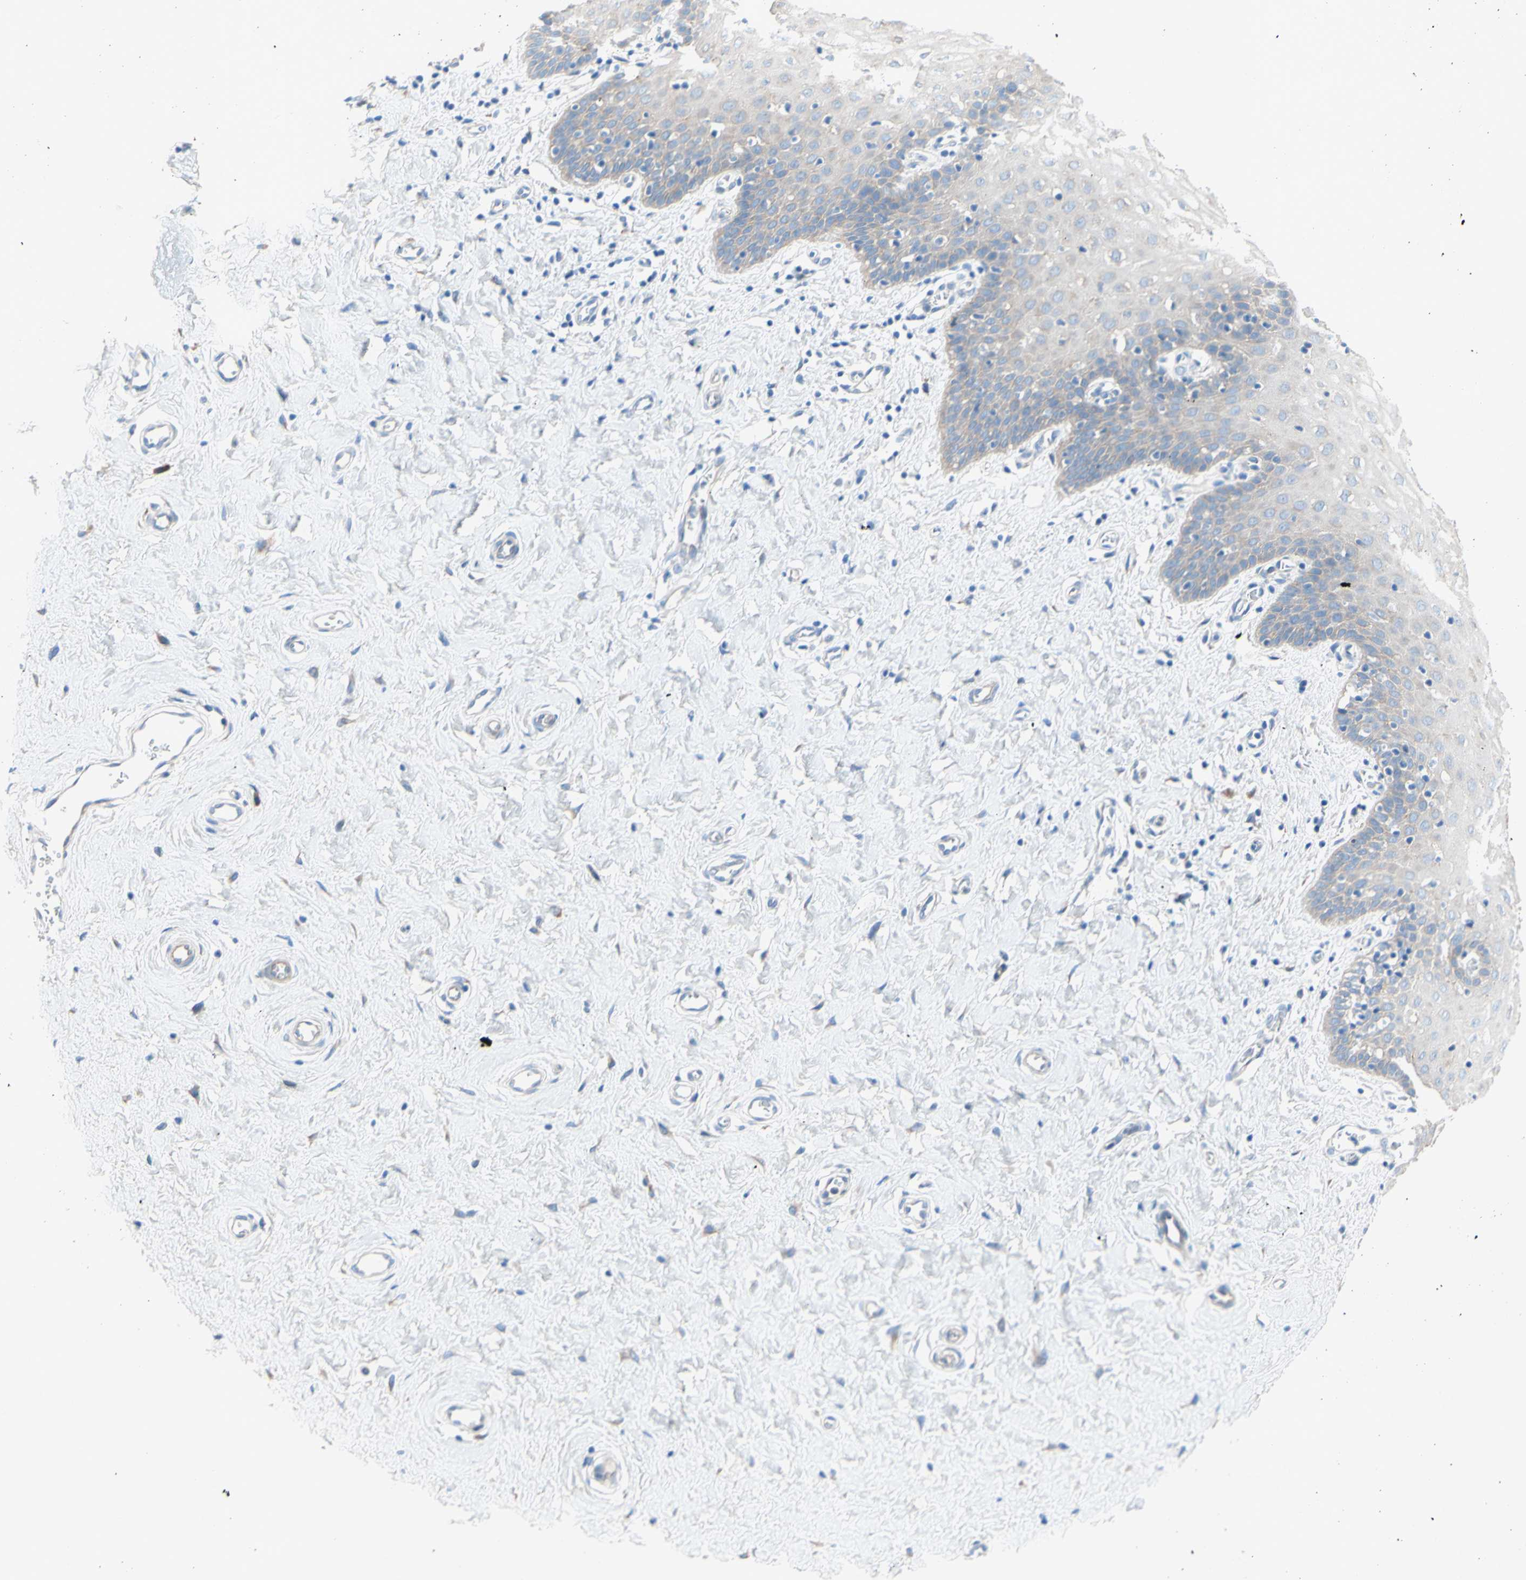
{"staining": {"intensity": "negative", "quantity": "none", "location": "none"}, "tissue": "cervix", "cell_type": "Glandular cells", "image_type": "normal", "snomed": [{"axis": "morphology", "description": "Normal tissue, NOS"}, {"axis": "topography", "description": "Cervix"}], "caption": "This photomicrograph is of normal cervix stained with immunohistochemistry to label a protein in brown with the nuclei are counter-stained blue. There is no expression in glandular cells.", "gene": "TMIGD2", "patient": {"sex": "female", "age": 55}}